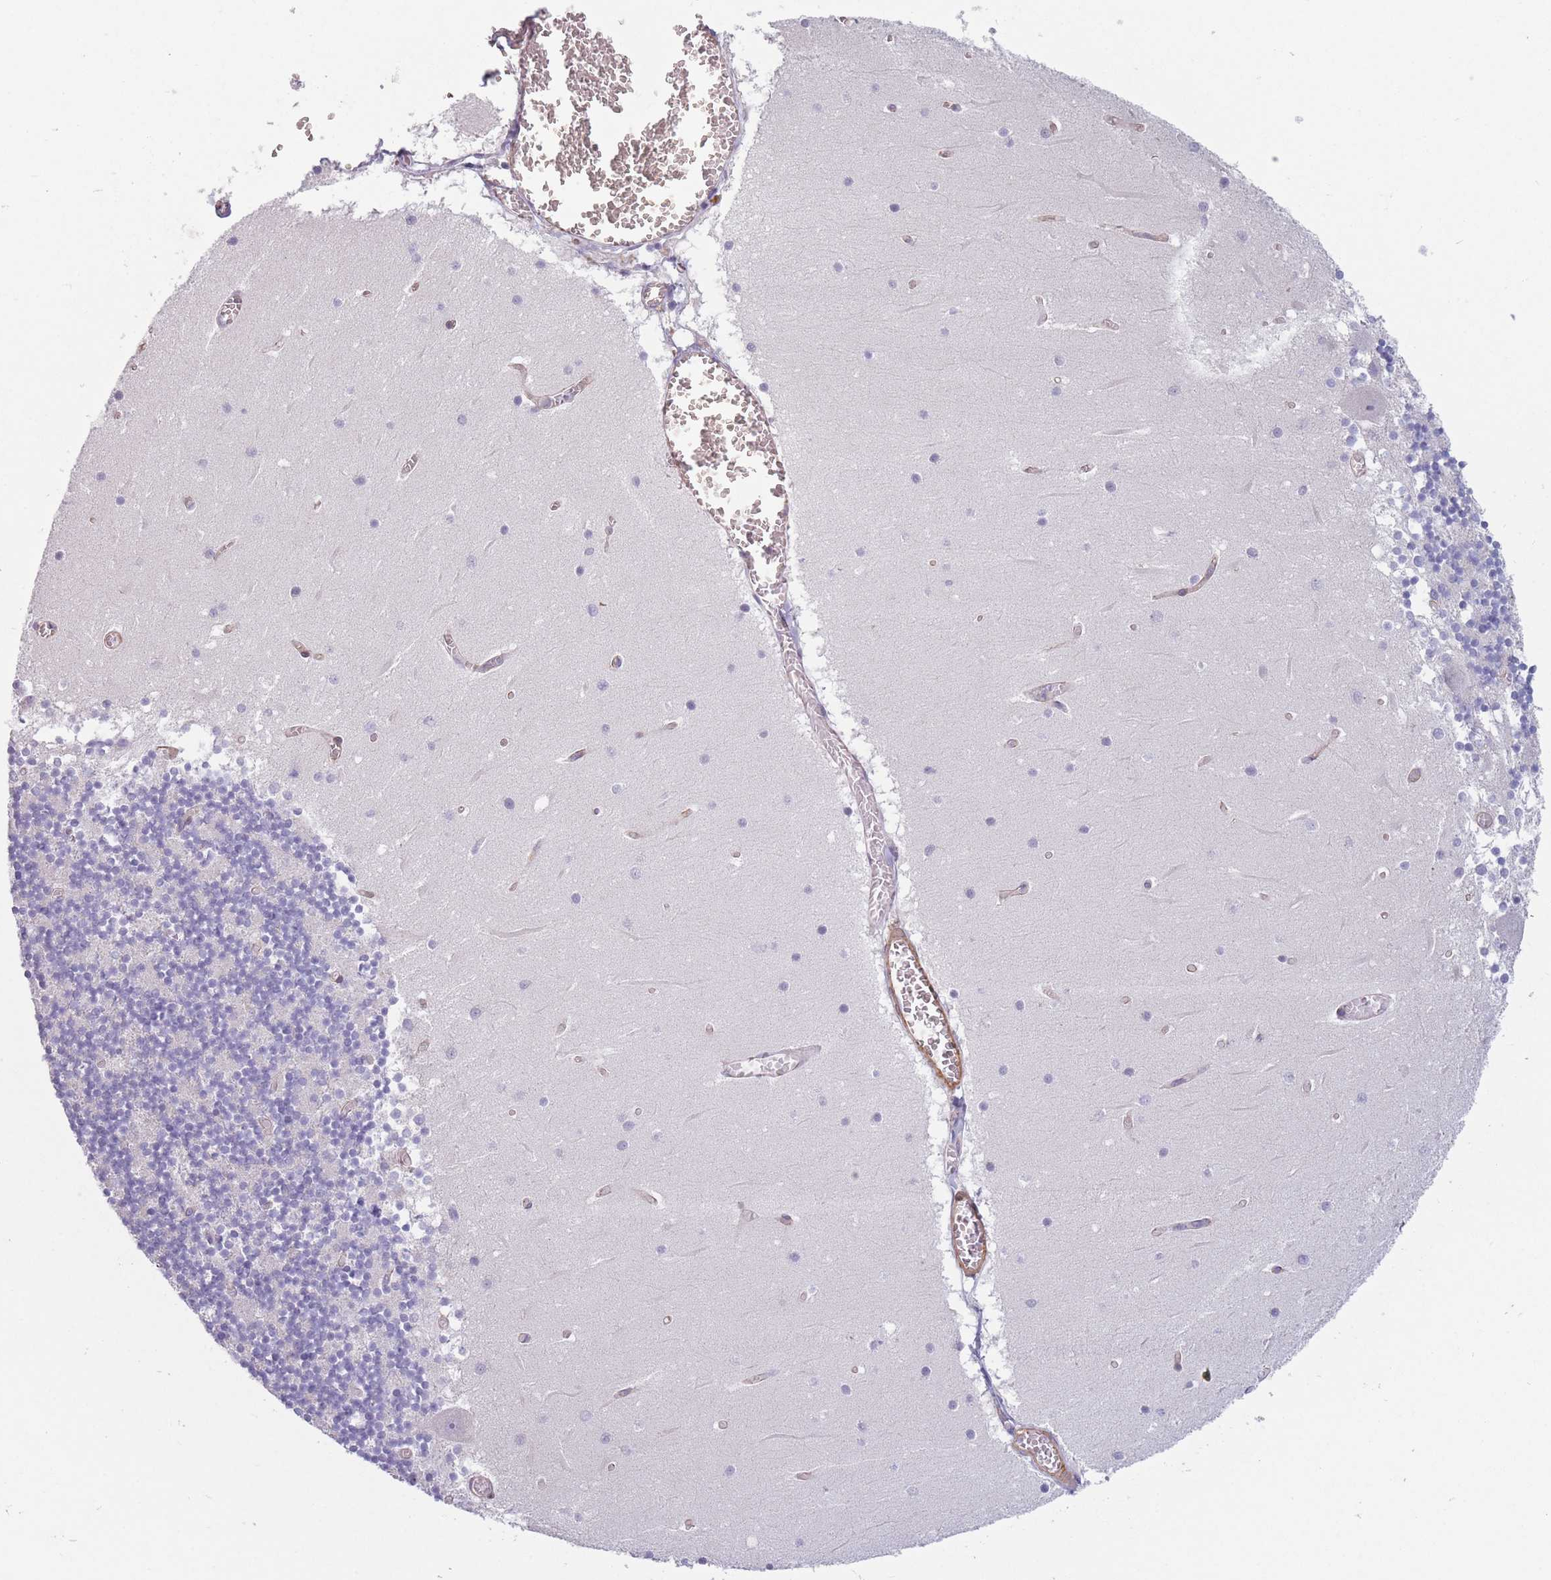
{"staining": {"intensity": "negative", "quantity": "none", "location": "none"}, "tissue": "cerebellum", "cell_type": "Cells in granular layer", "image_type": "normal", "snomed": [{"axis": "morphology", "description": "Normal tissue, NOS"}, {"axis": "topography", "description": "Cerebellum"}], "caption": "This is an IHC image of benign cerebellum. There is no expression in cells in granular layer.", "gene": "SLC7A6", "patient": {"sex": "female", "age": 28}}